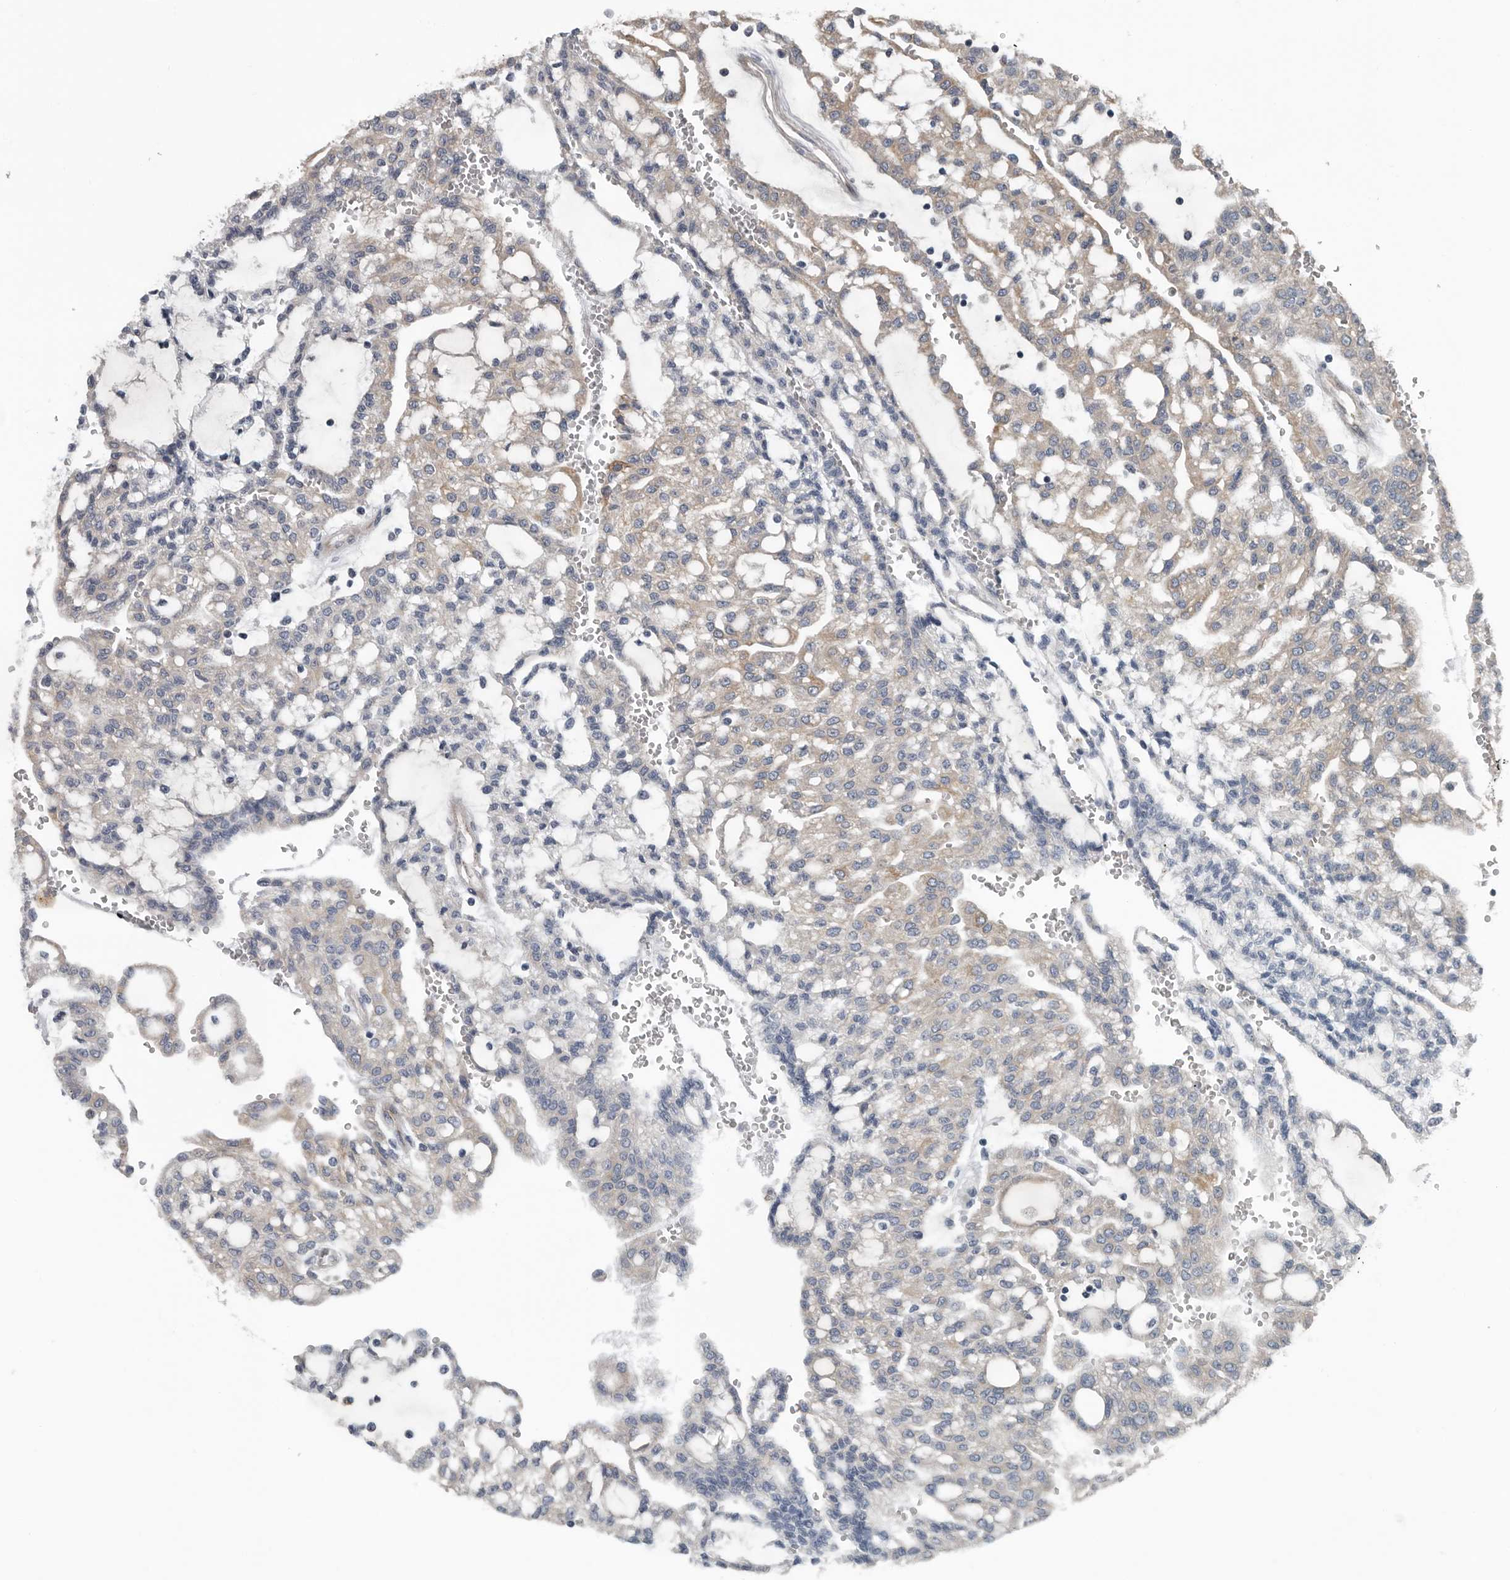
{"staining": {"intensity": "weak", "quantity": "25%-75%", "location": "cytoplasmic/membranous"}, "tissue": "renal cancer", "cell_type": "Tumor cells", "image_type": "cancer", "snomed": [{"axis": "morphology", "description": "Adenocarcinoma, NOS"}, {"axis": "topography", "description": "Kidney"}], "caption": "Immunohistochemical staining of renal cancer (adenocarcinoma) shows weak cytoplasmic/membranous protein positivity in approximately 25%-75% of tumor cells. The staining was performed using DAB (3,3'-diaminobenzidine), with brown indicating positive protein expression. Nuclei are stained blue with hematoxylin.", "gene": "DPY19L4", "patient": {"sex": "male", "age": 63}}